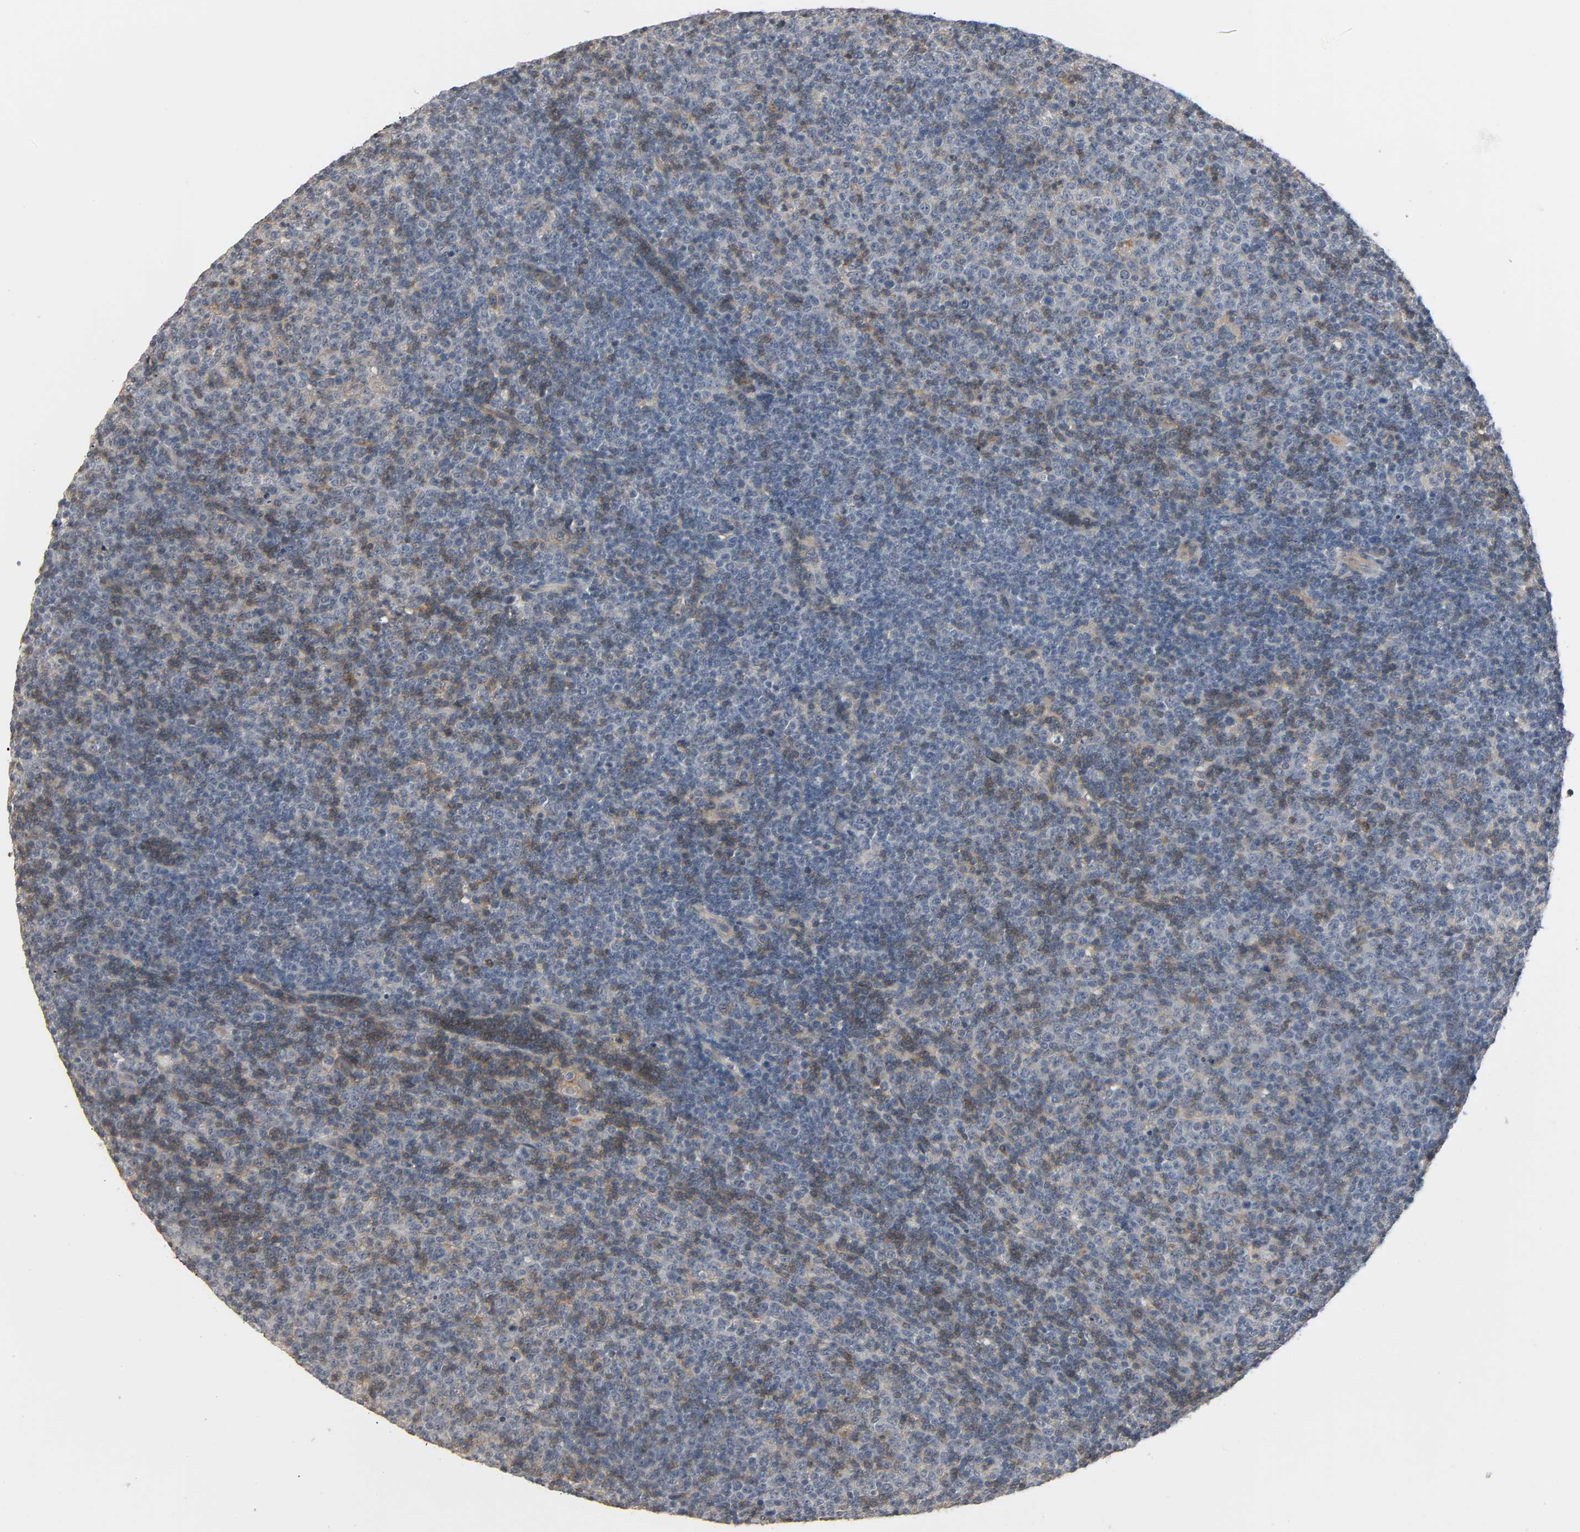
{"staining": {"intensity": "negative", "quantity": "none", "location": "none"}, "tissue": "lymphoma", "cell_type": "Tumor cells", "image_type": "cancer", "snomed": [{"axis": "morphology", "description": "Malignant lymphoma, non-Hodgkin's type, Low grade"}, {"axis": "topography", "description": "Lymph node"}], "caption": "This photomicrograph is of lymphoma stained with IHC to label a protein in brown with the nuclei are counter-stained blue. There is no positivity in tumor cells.", "gene": "CD4", "patient": {"sex": "male", "age": 70}}